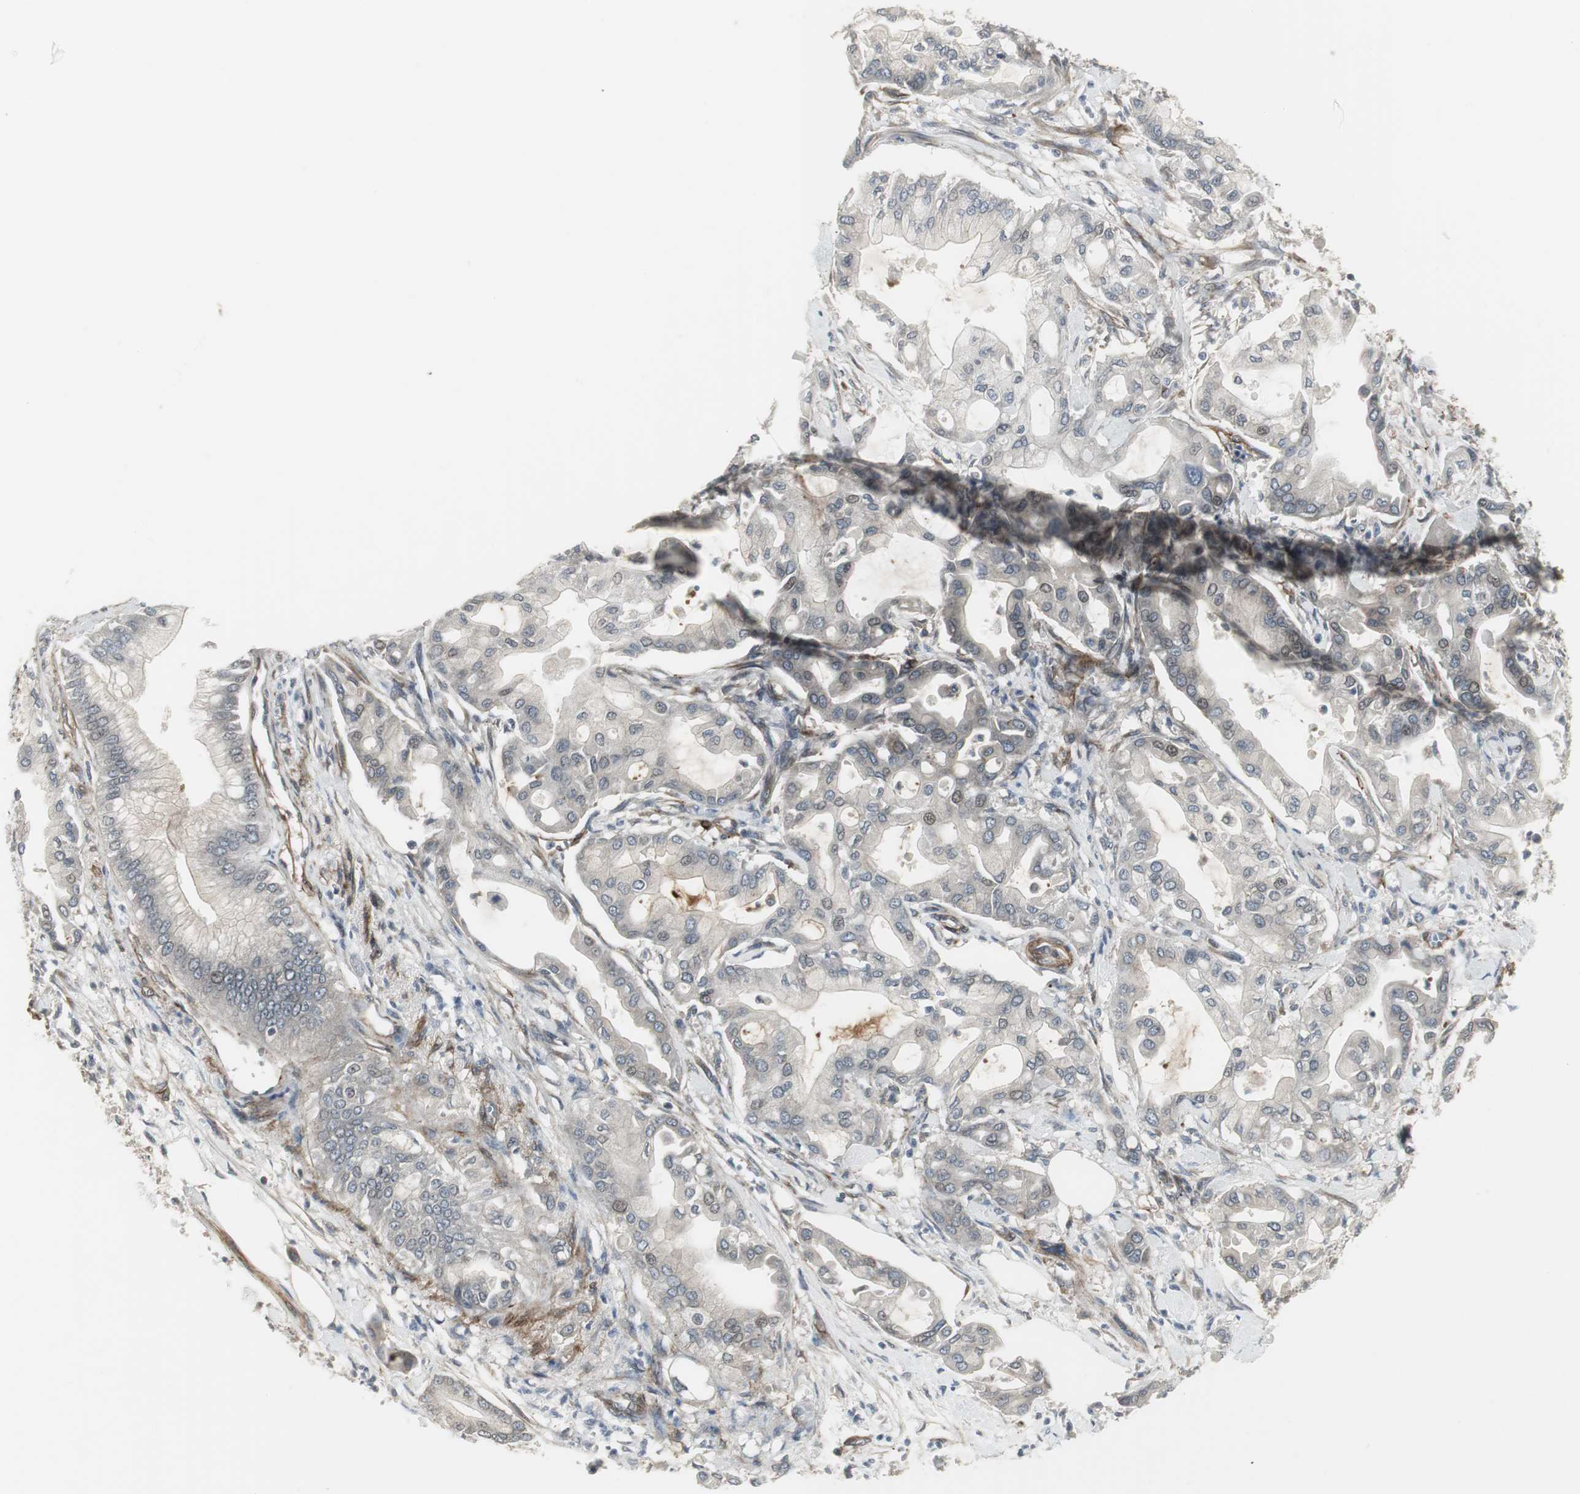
{"staining": {"intensity": "negative", "quantity": "none", "location": "none"}, "tissue": "pancreatic cancer", "cell_type": "Tumor cells", "image_type": "cancer", "snomed": [{"axis": "morphology", "description": "Adenocarcinoma, NOS"}, {"axis": "morphology", "description": "Adenocarcinoma, metastatic, NOS"}, {"axis": "topography", "description": "Lymph node"}, {"axis": "topography", "description": "Pancreas"}, {"axis": "topography", "description": "Duodenum"}], "caption": "This is an immunohistochemistry photomicrograph of metastatic adenocarcinoma (pancreatic). There is no staining in tumor cells.", "gene": "SCYL3", "patient": {"sex": "female", "age": 64}}